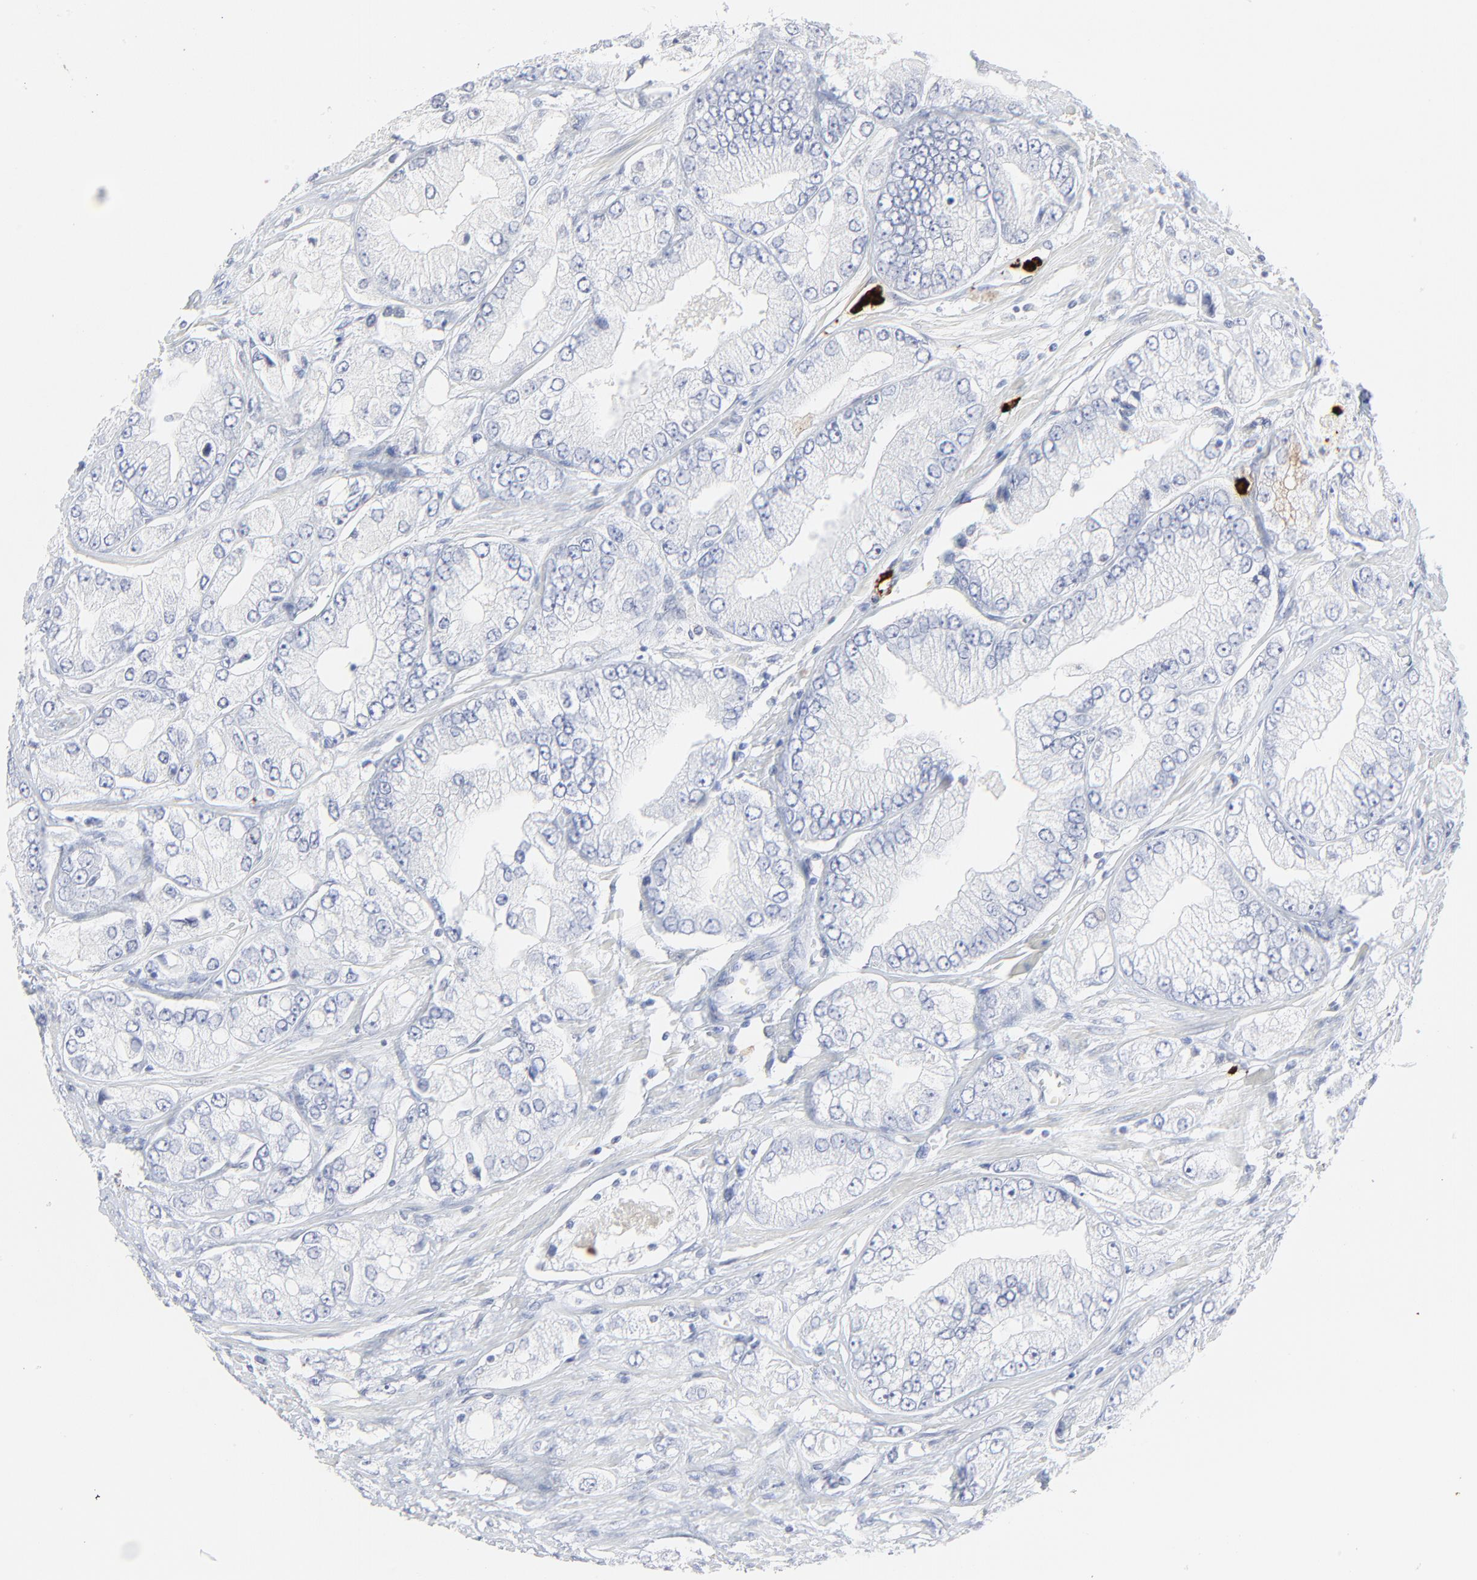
{"staining": {"intensity": "negative", "quantity": "none", "location": "none"}, "tissue": "prostate cancer", "cell_type": "Tumor cells", "image_type": "cancer", "snomed": [{"axis": "morphology", "description": "Adenocarcinoma, Medium grade"}, {"axis": "topography", "description": "Prostate"}], "caption": "This is a photomicrograph of IHC staining of prostate medium-grade adenocarcinoma, which shows no staining in tumor cells. (Stains: DAB immunohistochemistry with hematoxylin counter stain, Microscopy: brightfield microscopy at high magnification).", "gene": "LCN2", "patient": {"sex": "male", "age": 72}}